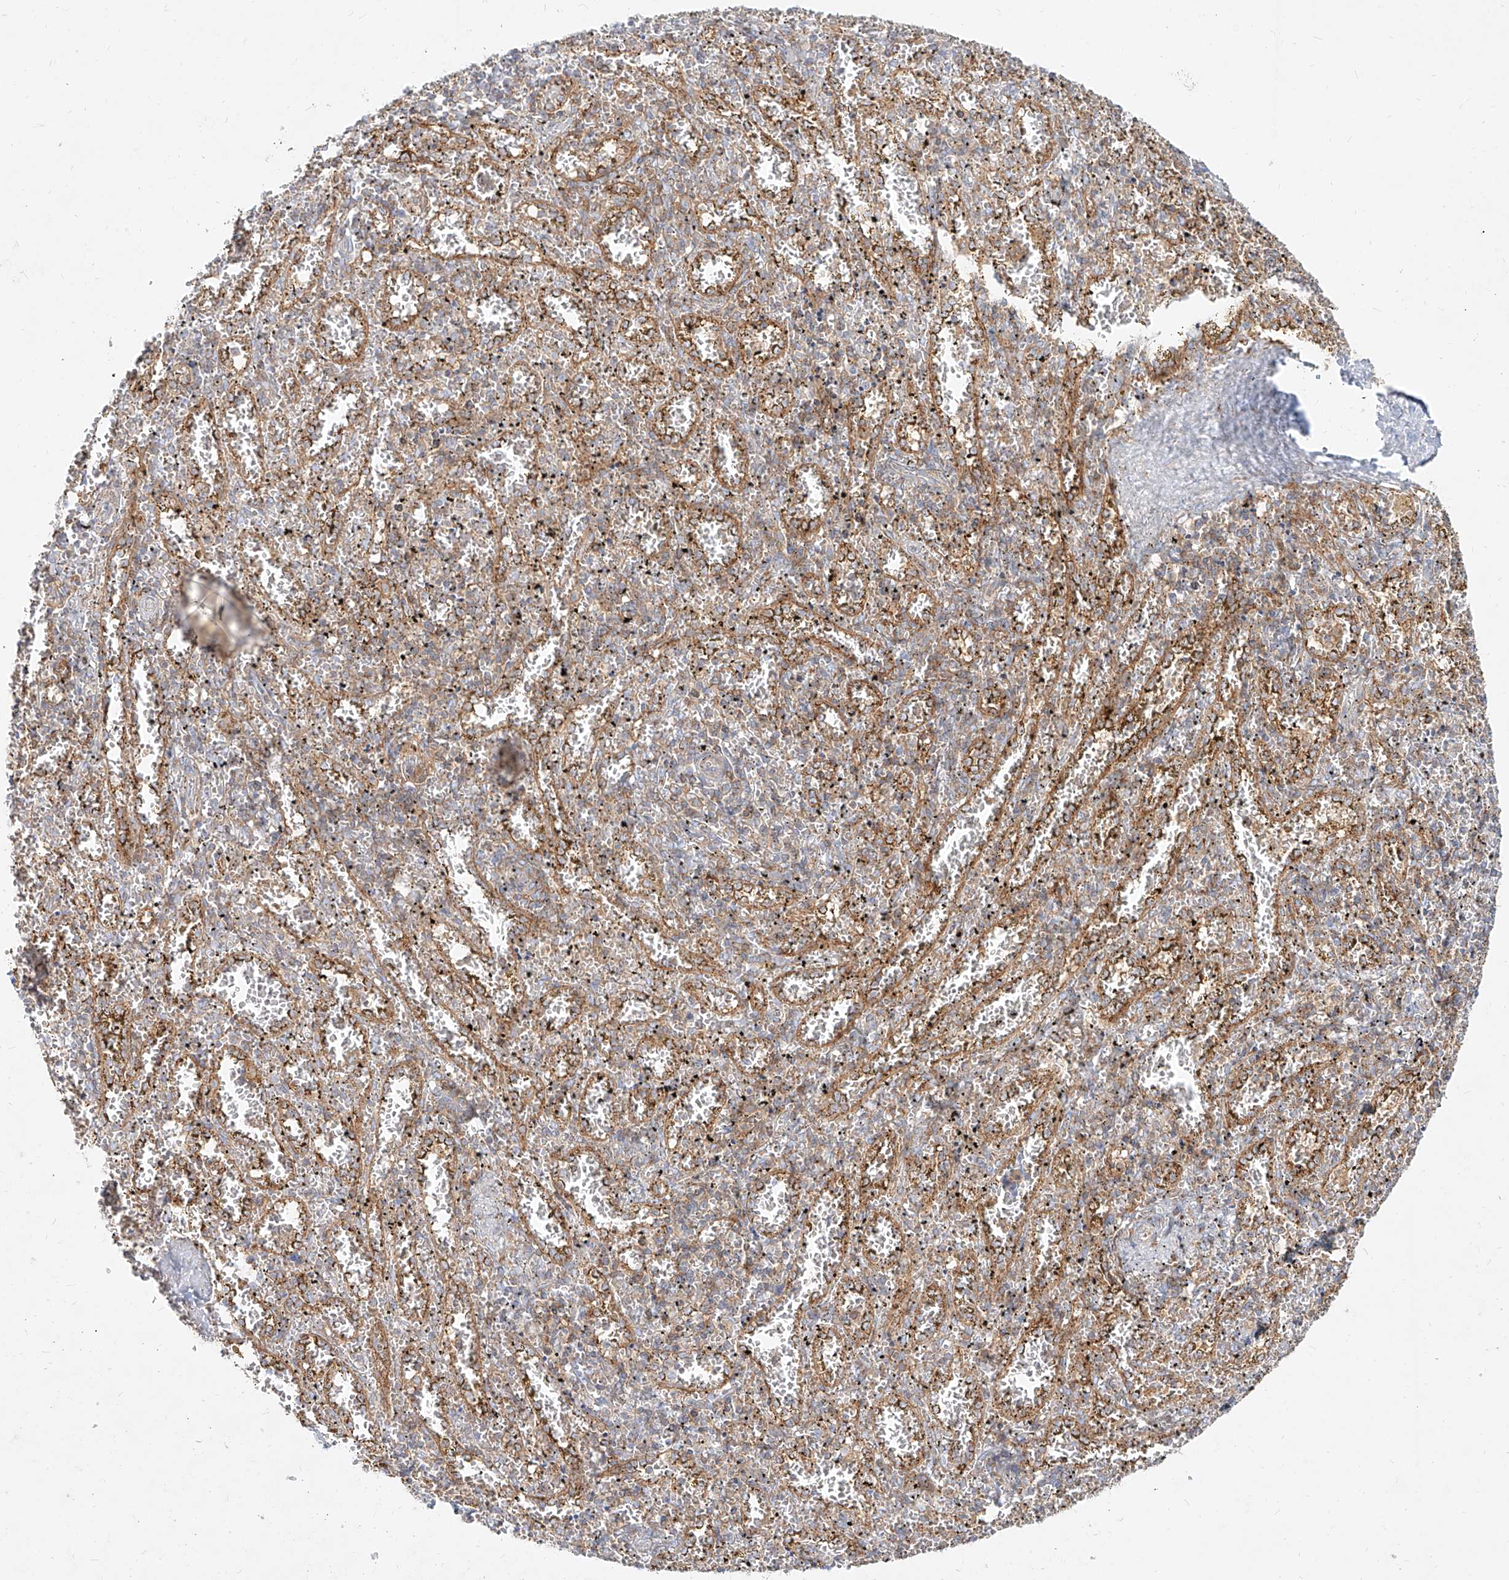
{"staining": {"intensity": "weak", "quantity": "25%-75%", "location": "cytoplasmic/membranous"}, "tissue": "spleen", "cell_type": "Cells in red pulp", "image_type": "normal", "snomed": [{"axis": "morphology", "description": "Normal tissue, NOS"}, {"axis": "topography", "description": "Spleen"}], "caption": "Protein staining reveals weak cytoplasmic/membranous positivity in approximately 25%-75% of cells in red pulp in normal spleen.", "gene": "SLC2A12", "patient": {"sex": "male", "age": 11}}